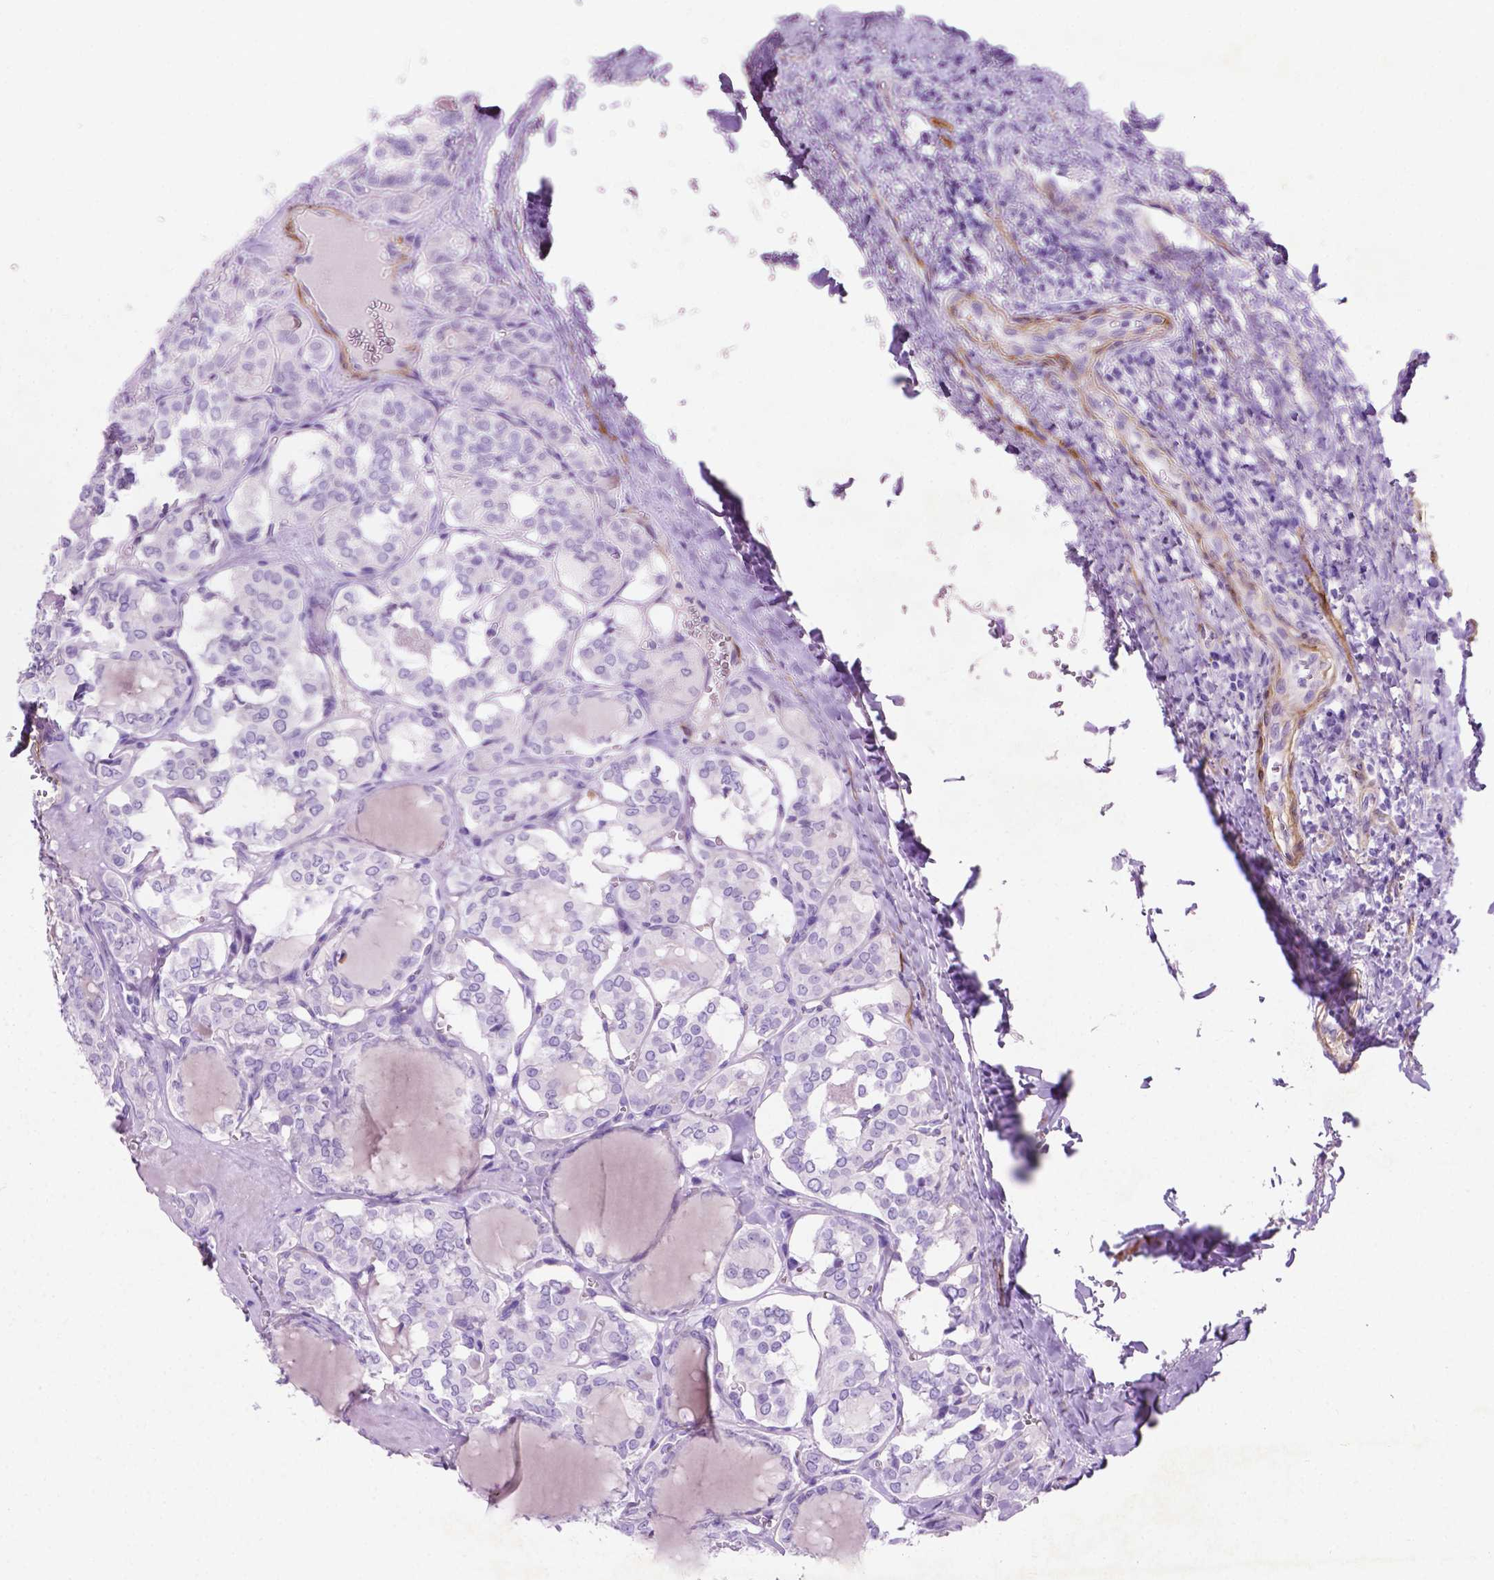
{"staining": {"intensity": "negative", "quantity": "none", "location": "none"}, "tissue": "thyroid cancer", "cell_type": "Tumor cells", "image_type": "cancer", "snomed": [{"axis": "morphology", "description": "Papillary adenocarcinoma, NOS"}, {"axis": "topography", "description": "Thyroid gland"}], "caption": "Thyroid cancer was stained to show a protein in brown. There is no significant expression in tumor cells.", "gene": "ASPG", "patient": {"sex": "female", "age": 41}}